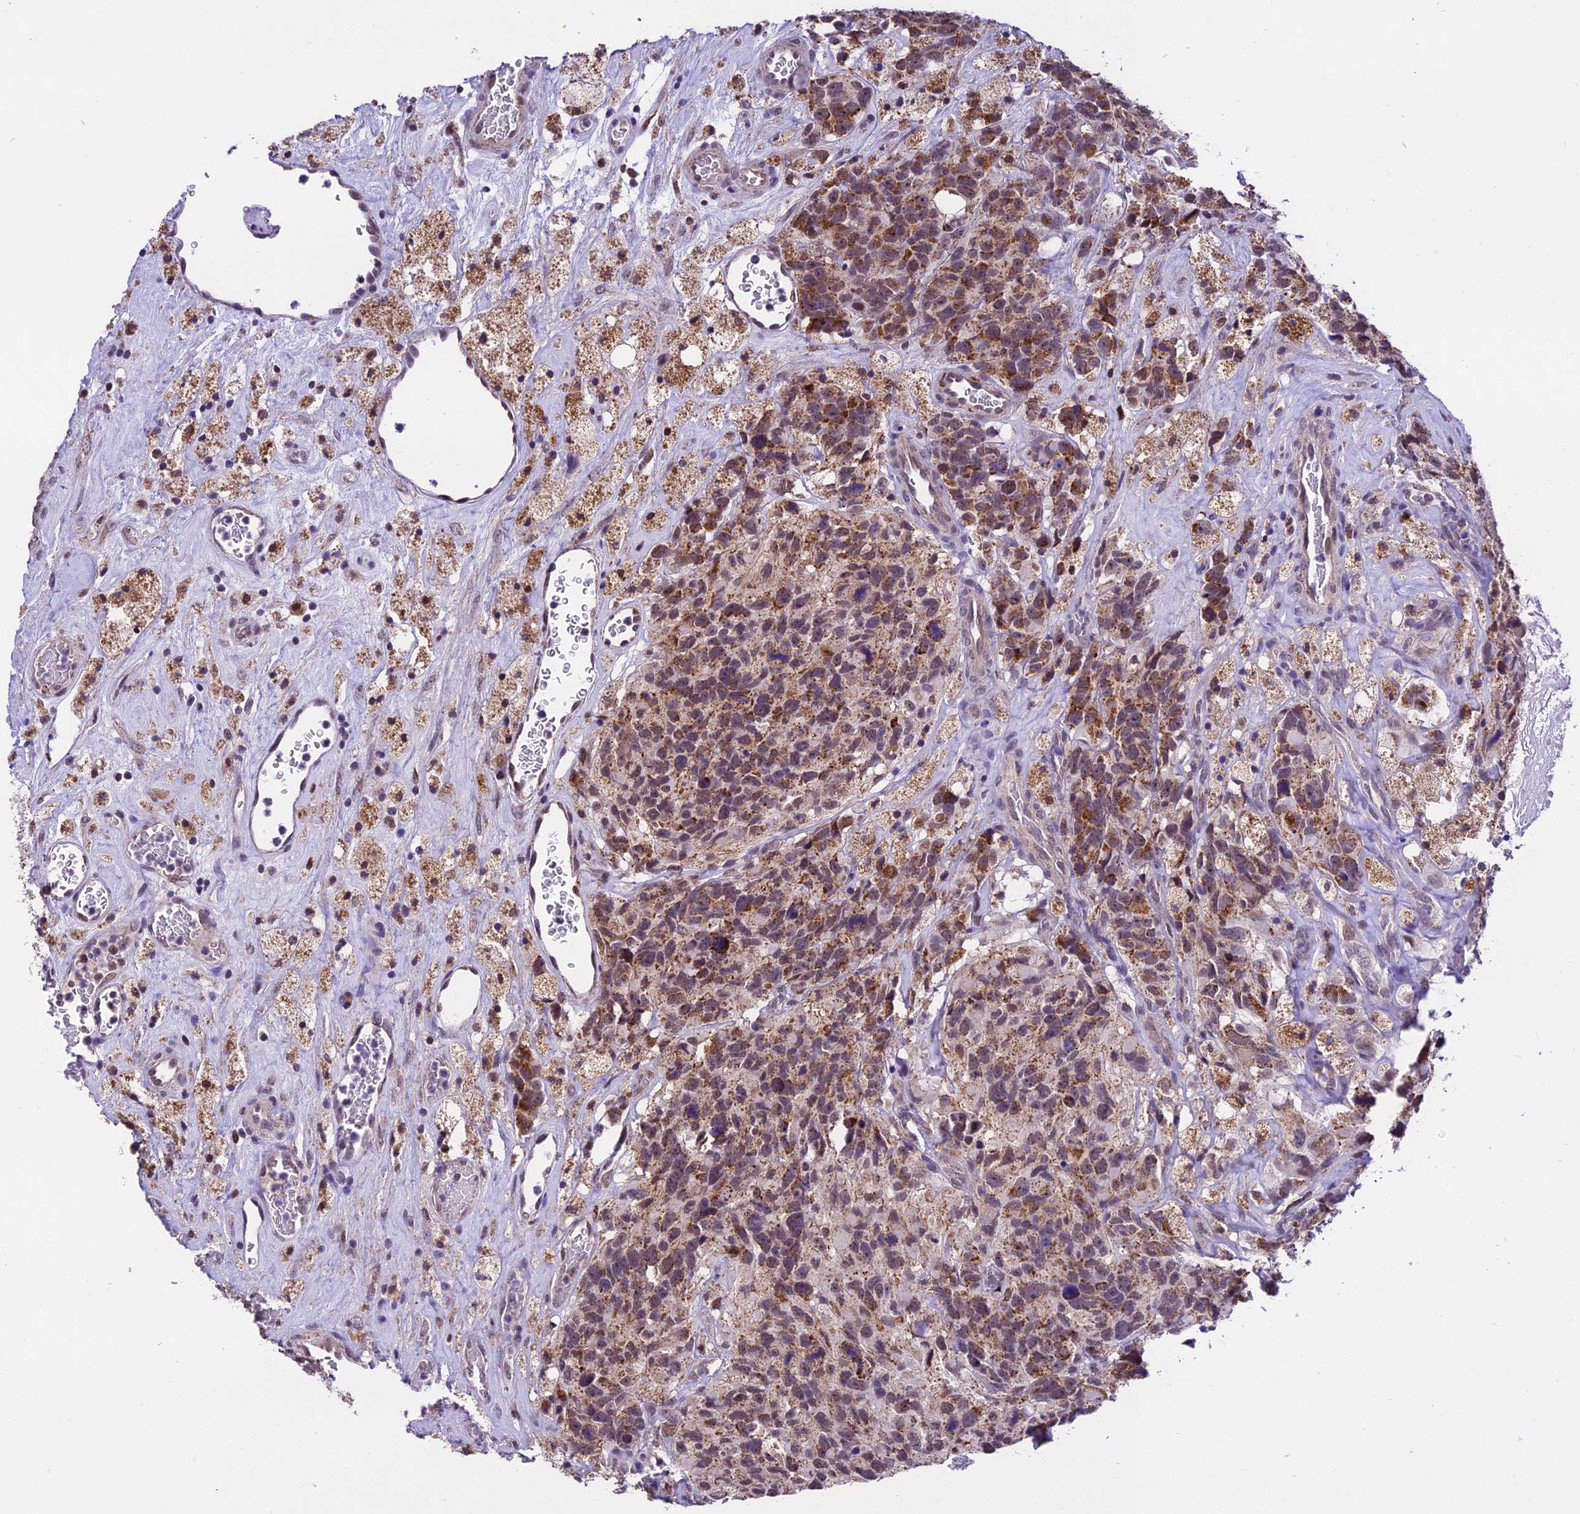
{"staining": {"intensity": "moderate", "quantity": ">75%", "location": "cytoplasmic/membranous"}, "tissue": "glioma", "cell_type": "Tumor cells", "image_type": "cancer", "snomed": [{"axis": "morphology", "description": "Glioma, malignant, High grade"}, {"axis": "topography", "description": "Brain"}], "caption": "This photomicrograph exhibits IHC staining of human malignant glioma (high-grade), with medium moderate cytoplasmic/membranous positivity in about >75% of tumor cells.", "gene": "CARS2", "patient": {"sex": "male", "age": 76}}